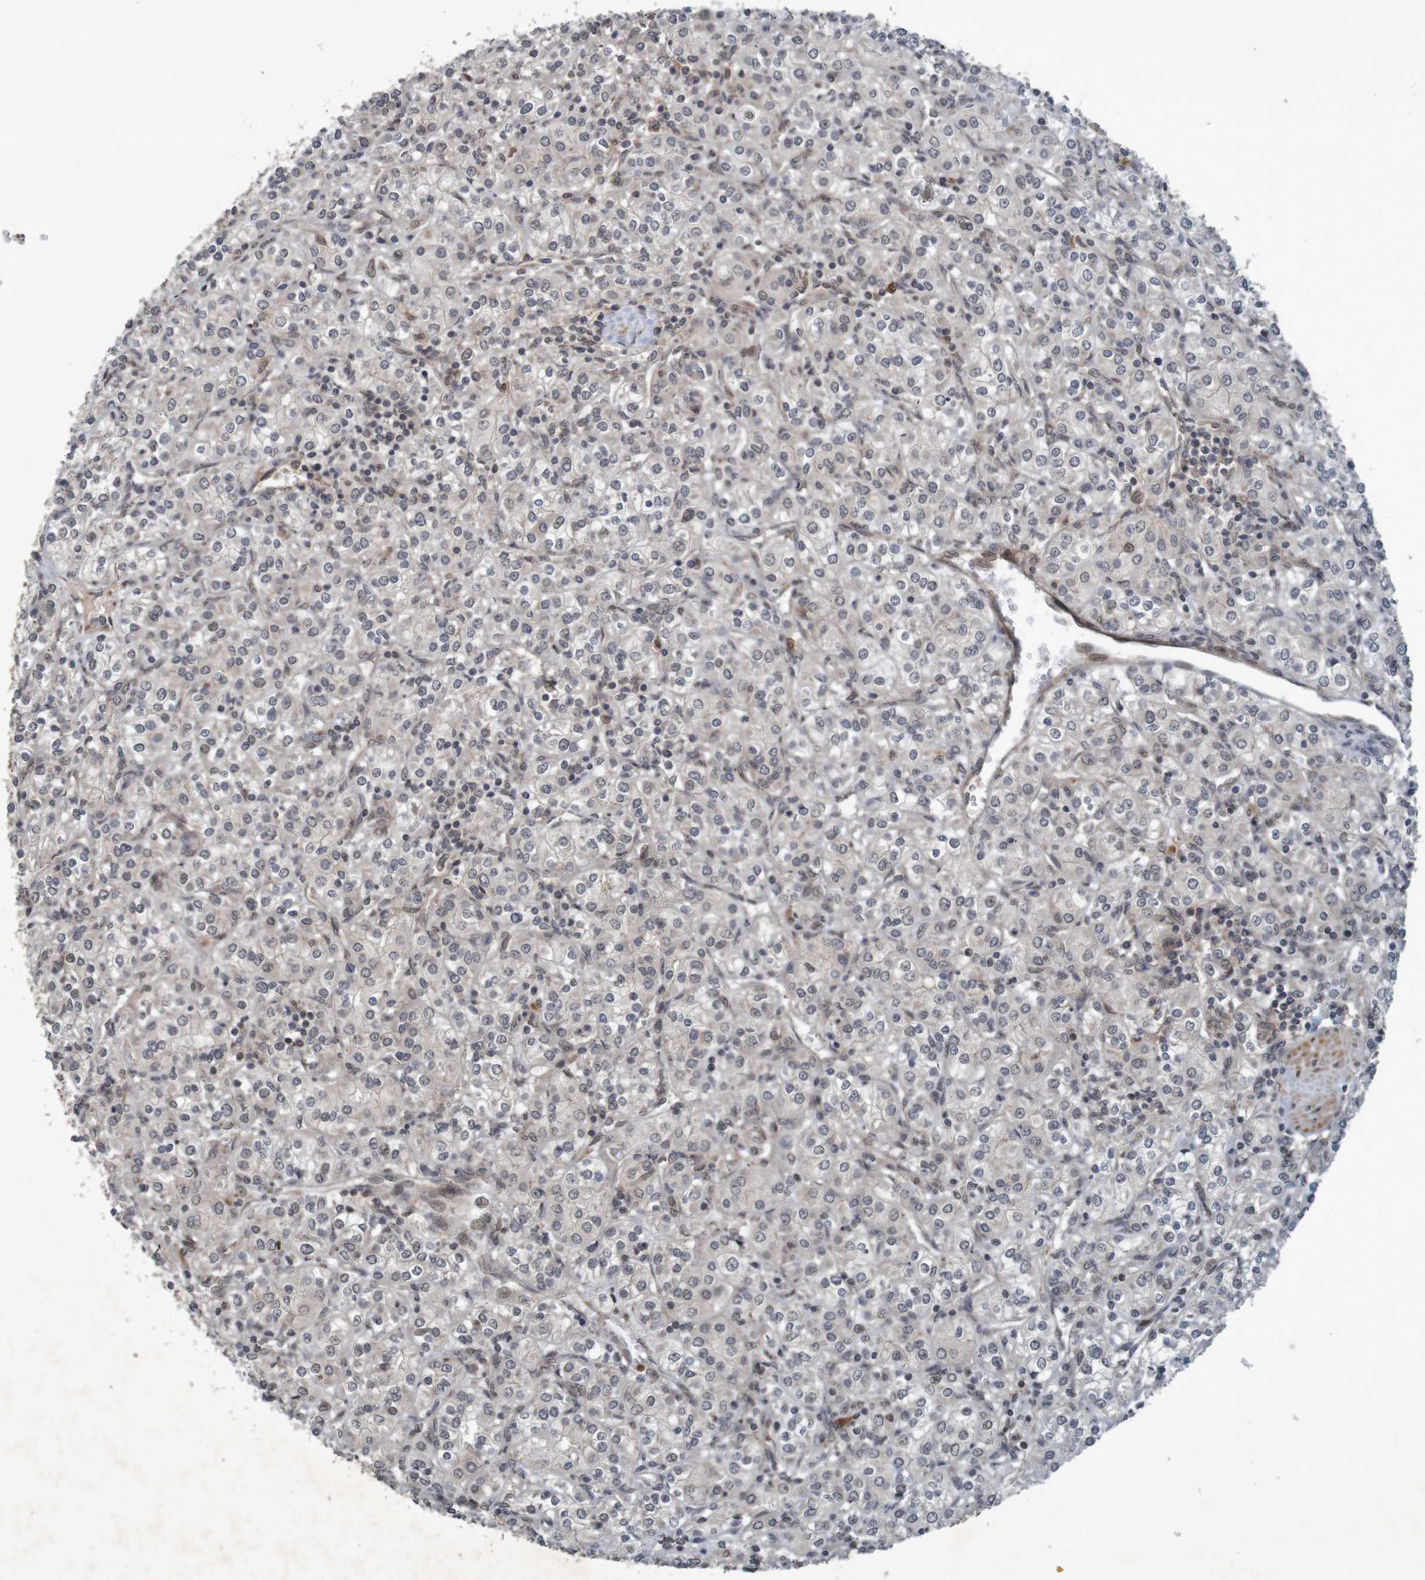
{"staining": {"intensity": "negative", "quantity": "none", "location": "none"}, "tissue": "renal cancer", "cell_type": "Tumor cells", "image_type": "cancer", "snomed": [{"axis": "morphology", "description": "Adenocarcinoma, NOS"}, {"axis": "topography", "description": "Kidney"}], "caption": "Immunohistochemistry of renal cancer (adenocarcinoma) demonstrates no positivity in tumor cells.", "gene": "ARHGEF11", "patient": {"sex": "male", "age": 77}}